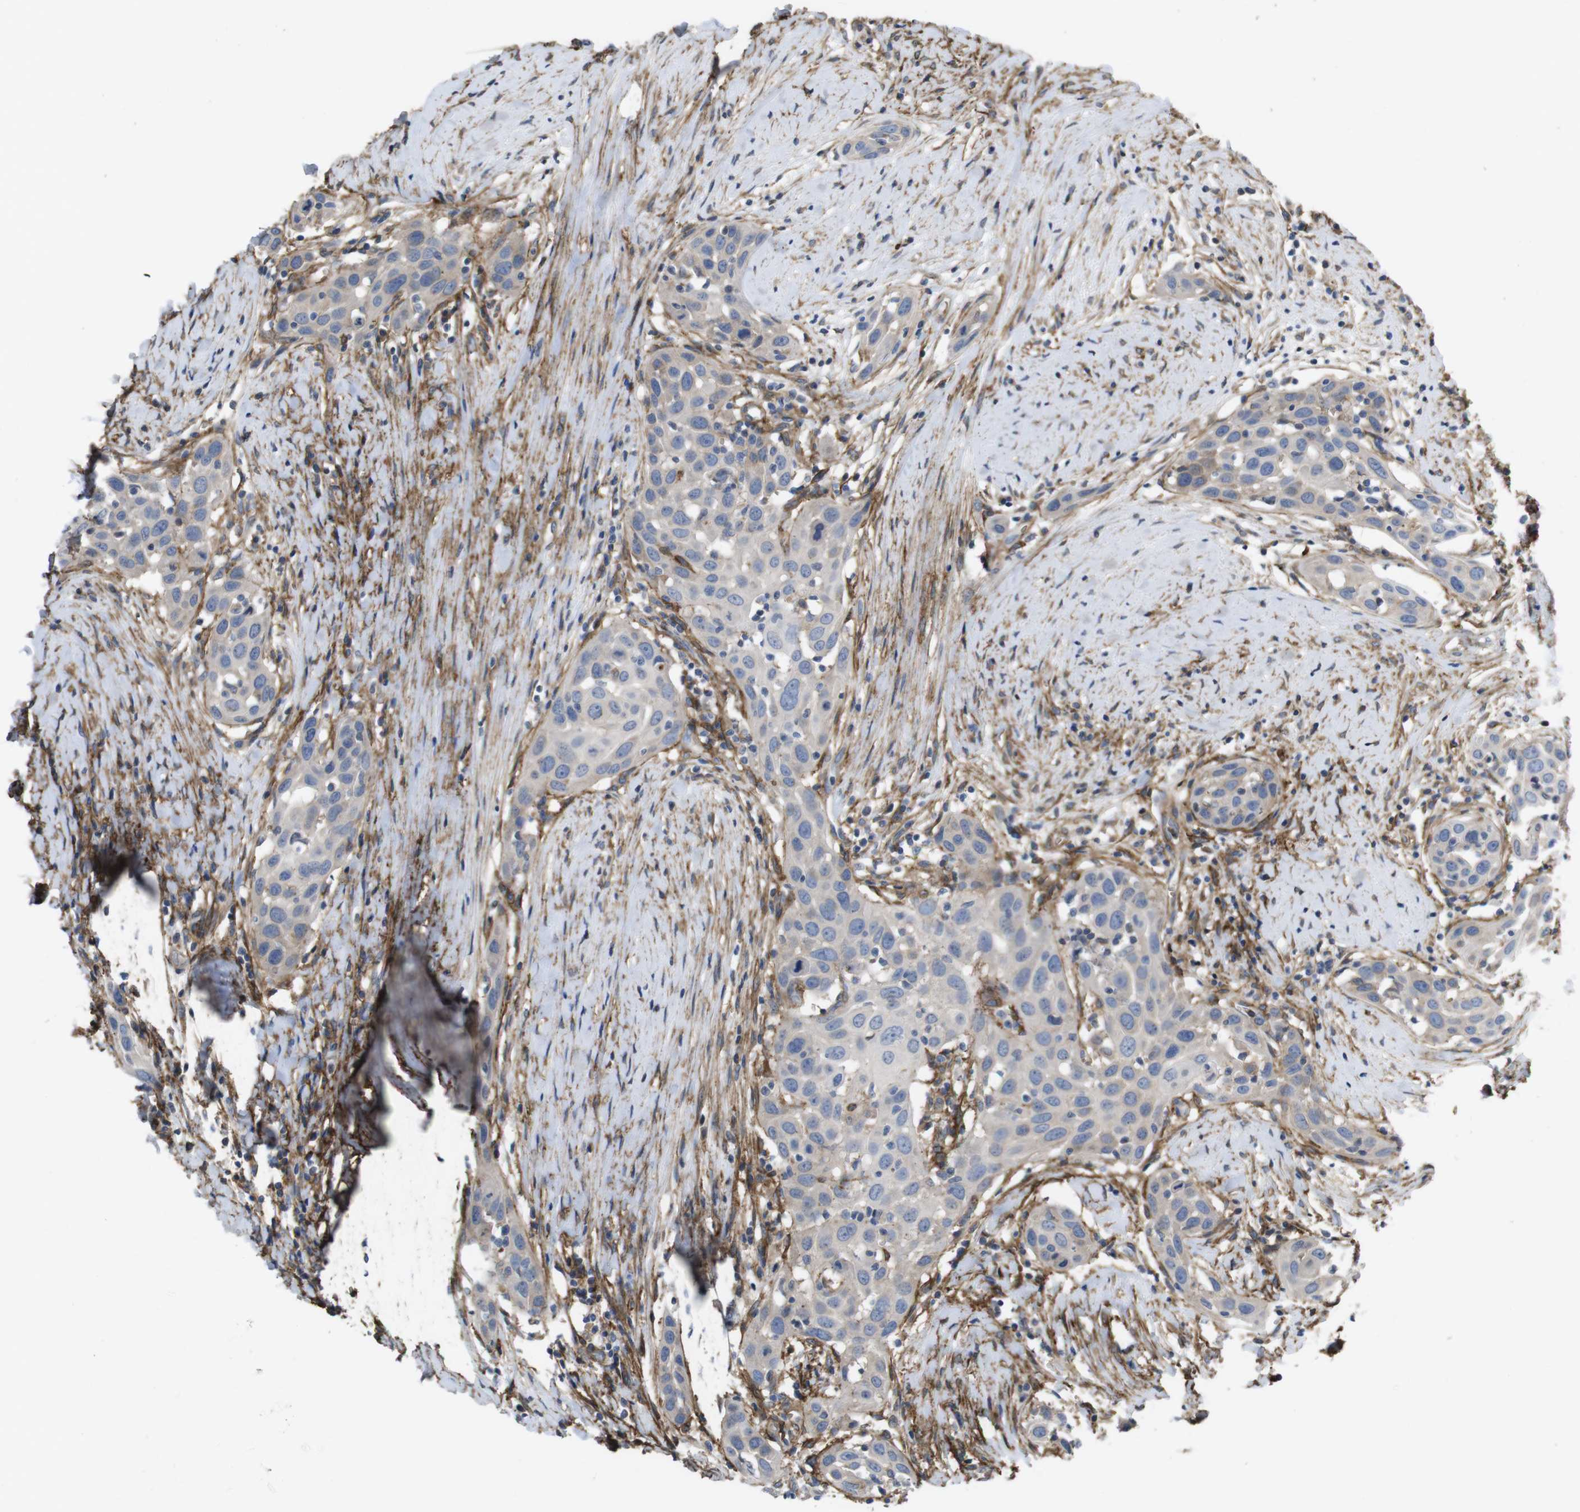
{"staining": {"intensity": "negative", "quantity": "none", "location": "none"}, "tissue": "head and neck cancer", "cell_type": "Tumor cells", "image_type": "cancer", "snomed": [{"axis": "morphology", "description": "Squamous cell carcinoma, NOS"}, {"axis": "topography", "description": "Oral tissue"}, {"axis": "topography", "description": "Head-Neck"}], "caption": "Immunohistochemistry (IHC) of head and neck squamous cell carcinoma displays no expression in tumor cells.", "gene": "CYBRD1", "patient": {"sex": "female", "age": 50}}